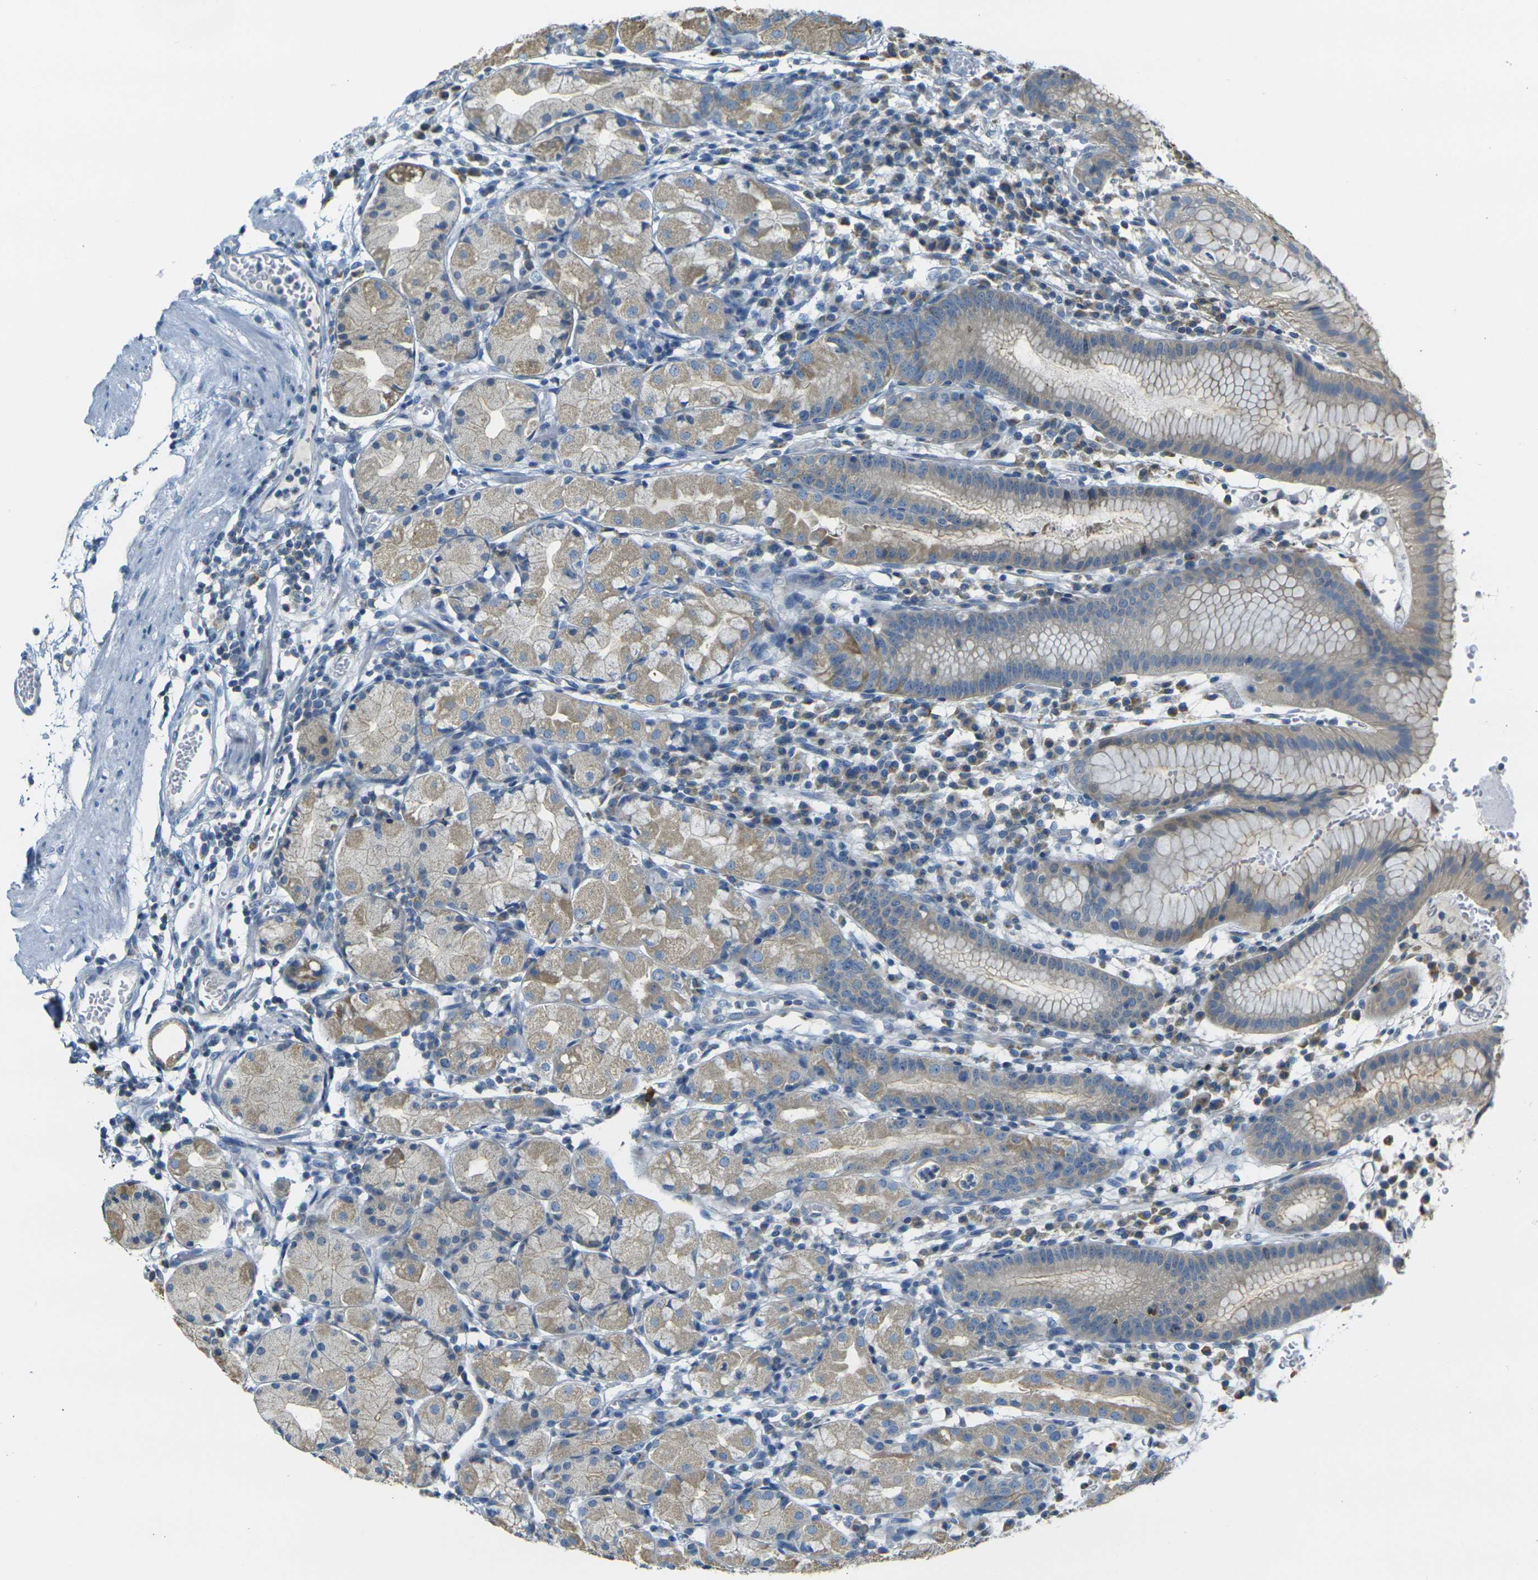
{"staining": {"intensity": "weak", "quantity": ">75%", "location": "cytoplasmic/membranous"}, "tissue": "stomach", "cell_type": "Glandular cells", "image_type": "normal", "snomed": [{"axis": "morphology", "description": "Normal tissue, NOS"}, {"axis": "topography", "description": "Stomach"}, {"axis": "topography", "description": "Stomach, lower"}], "caption": "Unremarkable stomach was stained to show a protein in brown. There is low levels of weak cytoplasmic/membranous staining in approximately >75% of glandular cells.", "gene": "PARD6B", "patient": {"sex": "female", "age": 75}}